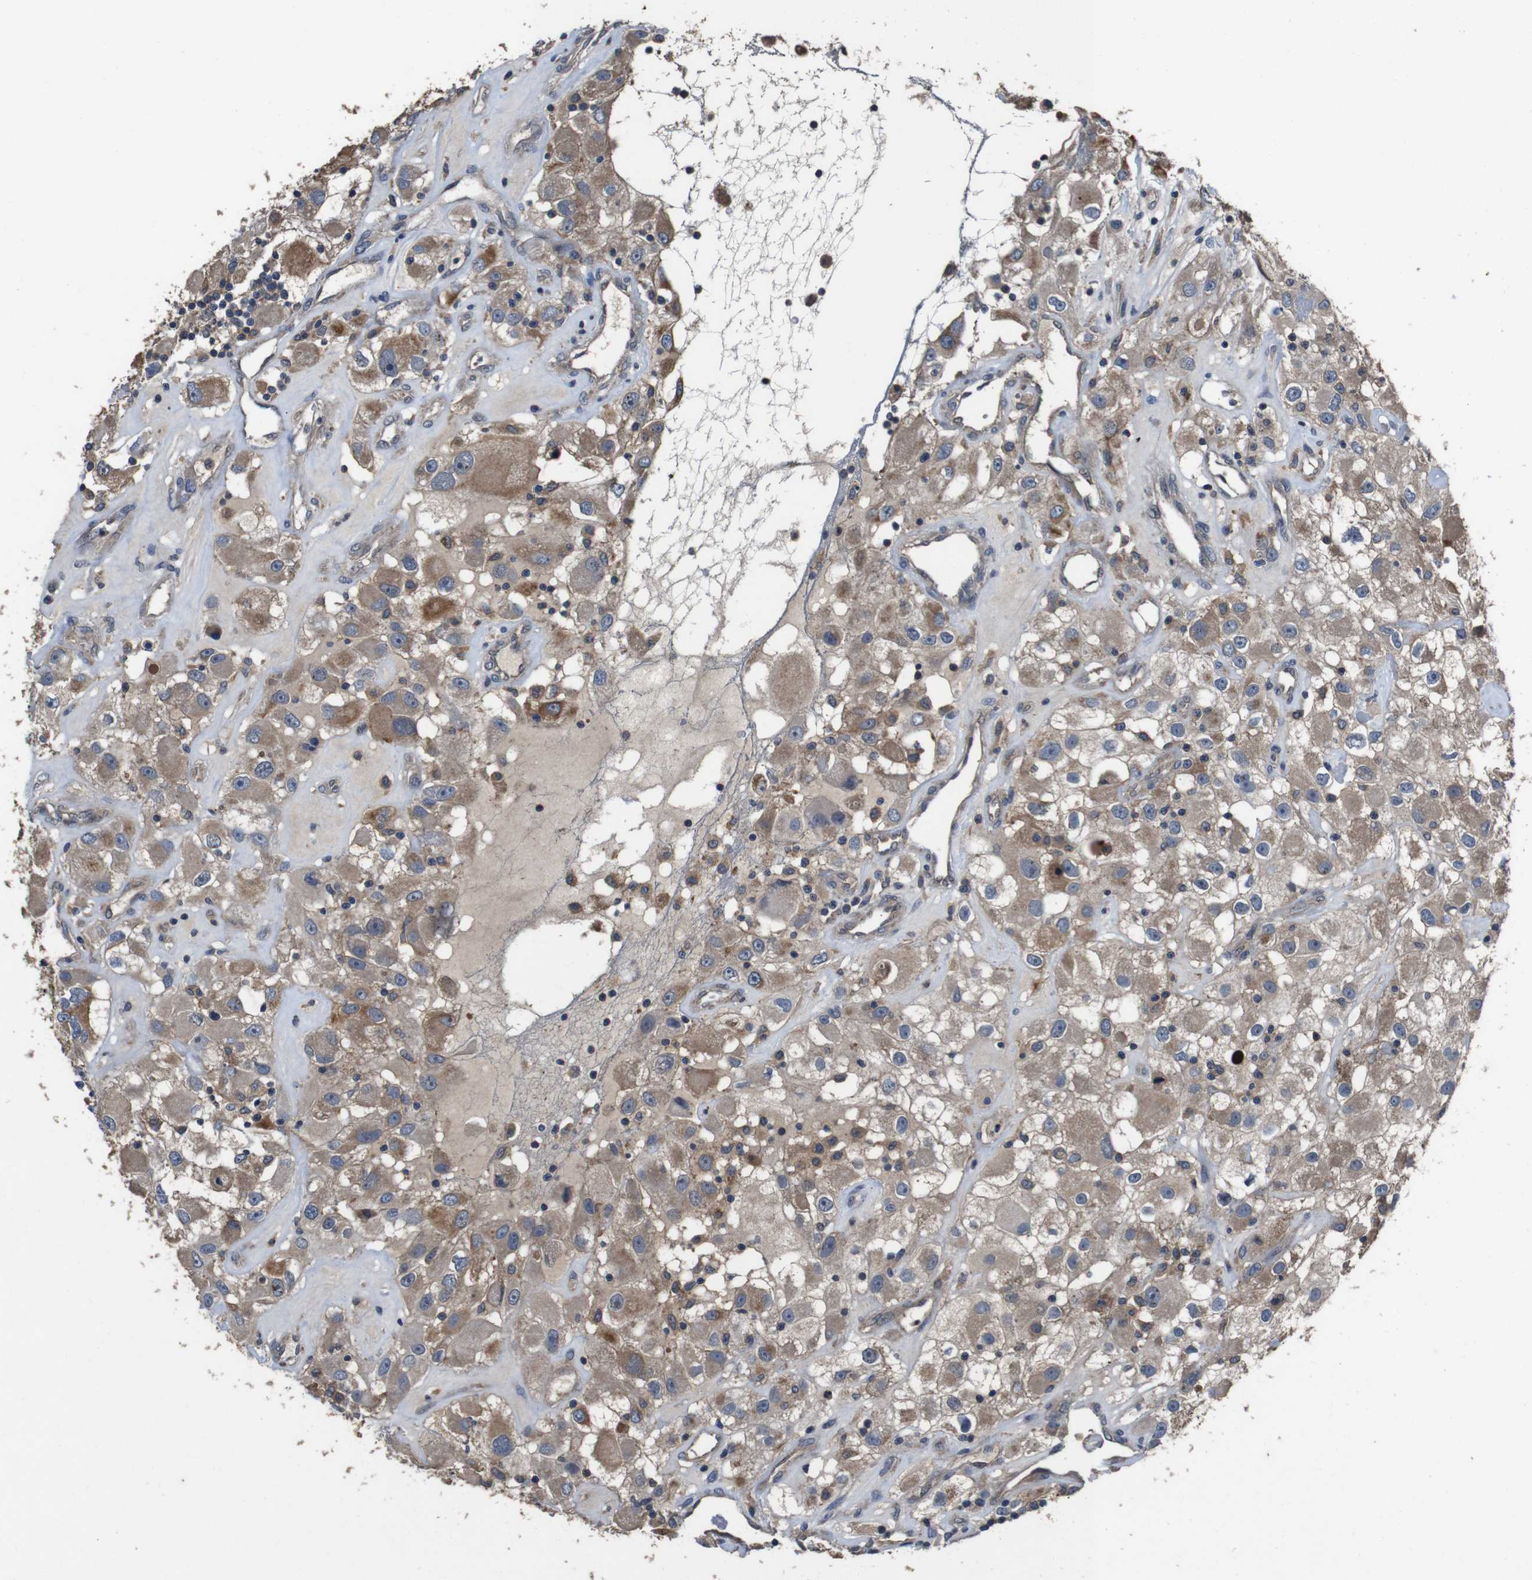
{"staining": {"intensity": "moderate", "quantity": ">75%", "location": "cytoplasmic/membranous"}, "tissue": "renal cancer", "cell_type": "Tumor cells", "image_type": "cancer", "snomed": [{"axis": "morphology", "description": "Adenocarcinoma, NOS"}, {"axis": "topography", "description": "Kidney"}], "caption": "Tumor cells reveal medium levels of moderate cytoplasmic/membranous positivity in approximately >75% of cells in adenocarcinoma (renal). The staining is performed using DAB (3,3'-diaminobenzidine) brown chromogen to label protein expression. The nuclei are counter-stained blue using hematoxylin.", "gene": "GLIPR1", "patient": {"sex": "female", "age": 52}}